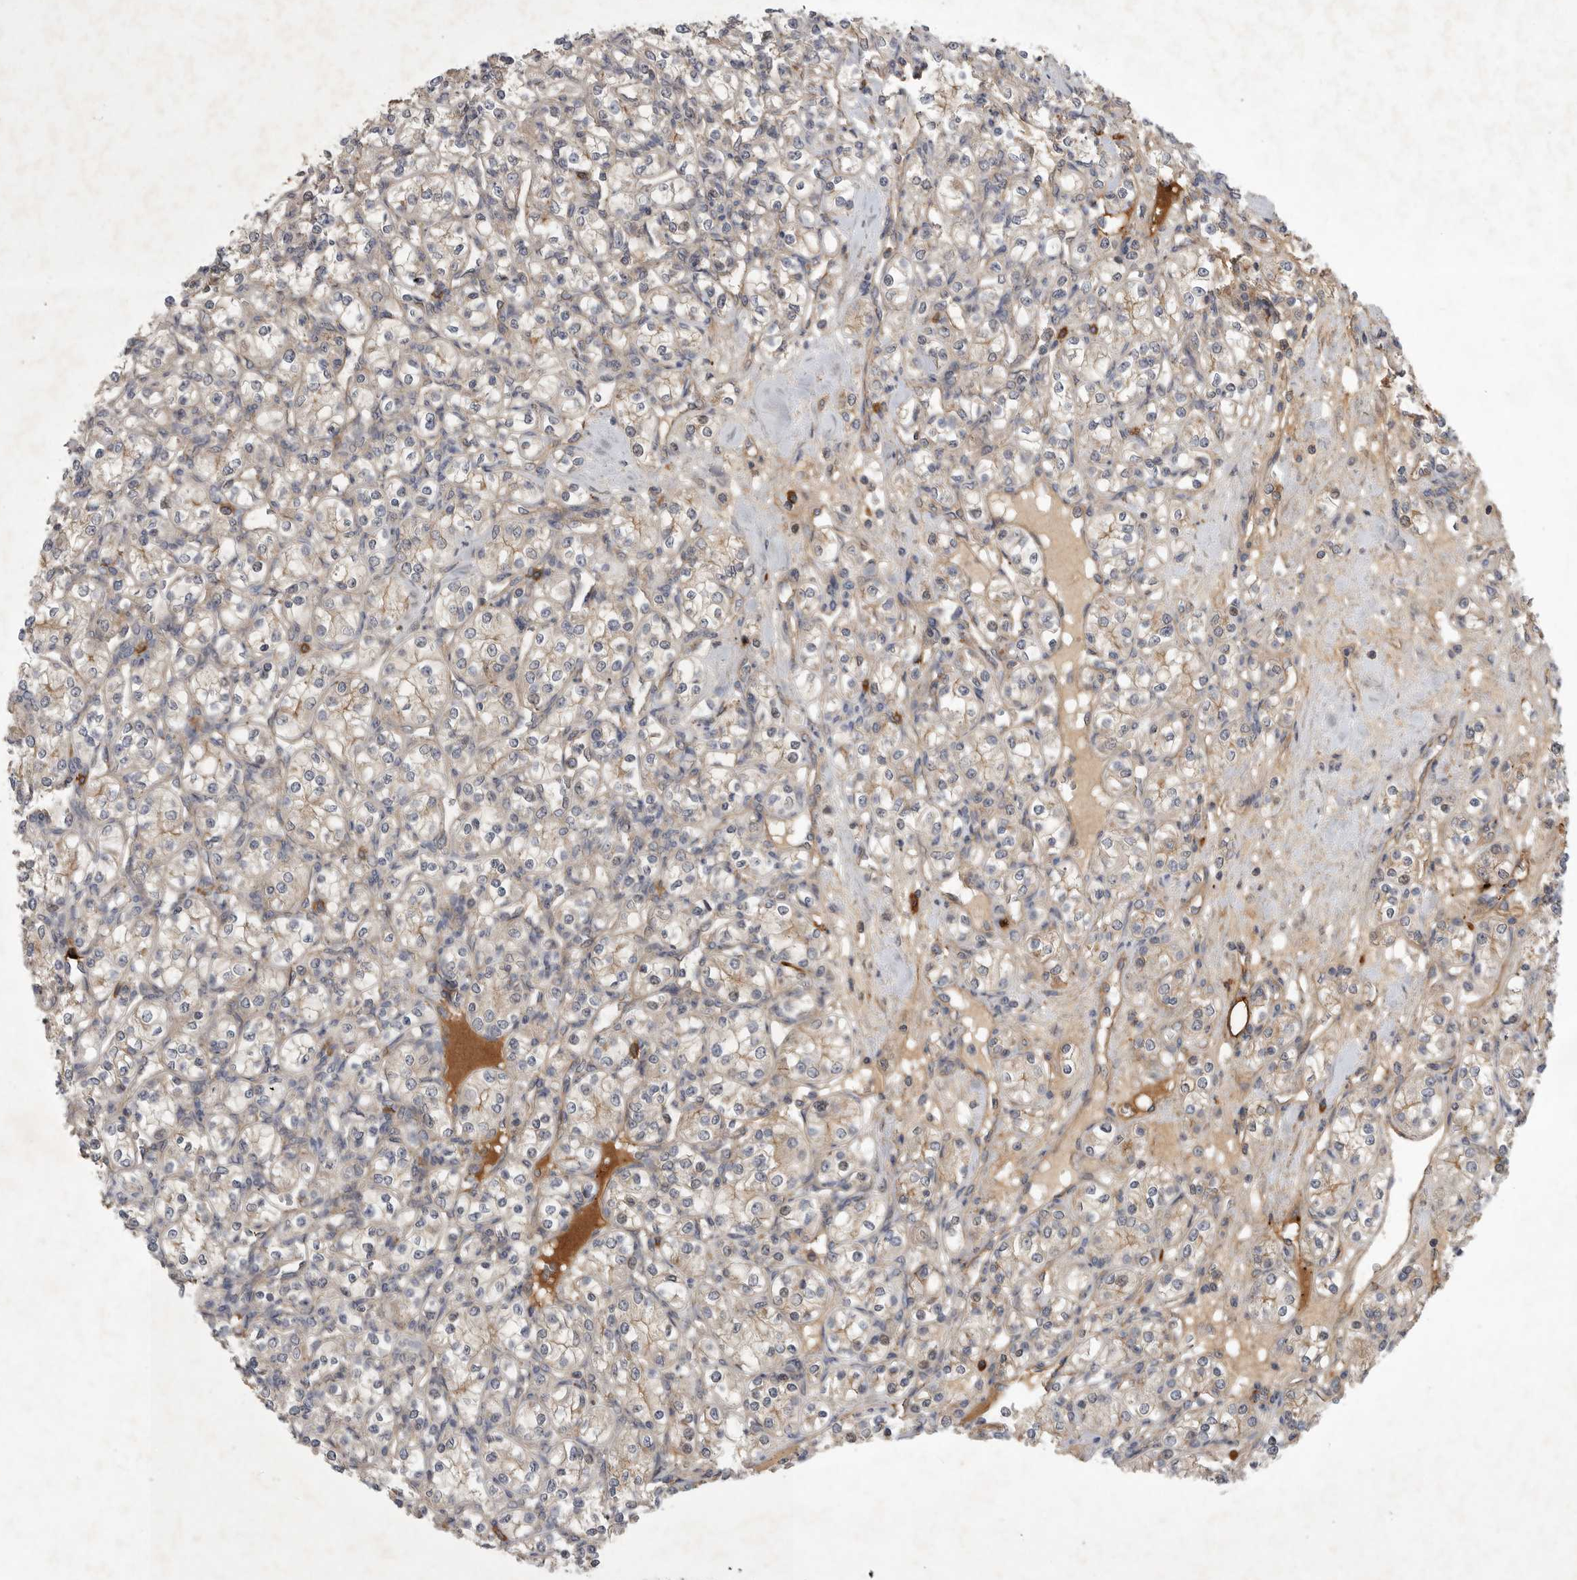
{"staining": {"intensity": "weak", "quantity": "<25%", "location": "cytoplasmic/membranous"}, "tissue": "renal cancer", "cell_type": "Tumor cells", "image_type": "cancer", "snomed": [{"axis": "morphology", "description": "Adenocarcinoma, NOS"}, {"axis": "topography", "description": "Kidney"}], "caption": "High power microscopy photomicrograph of an immunohistochemistry (IHC) image of renal cancer, revealing no significant positivity in tumor cells.", "gene": "MLPH", "patient": {"sex": "male", "age": 77}}